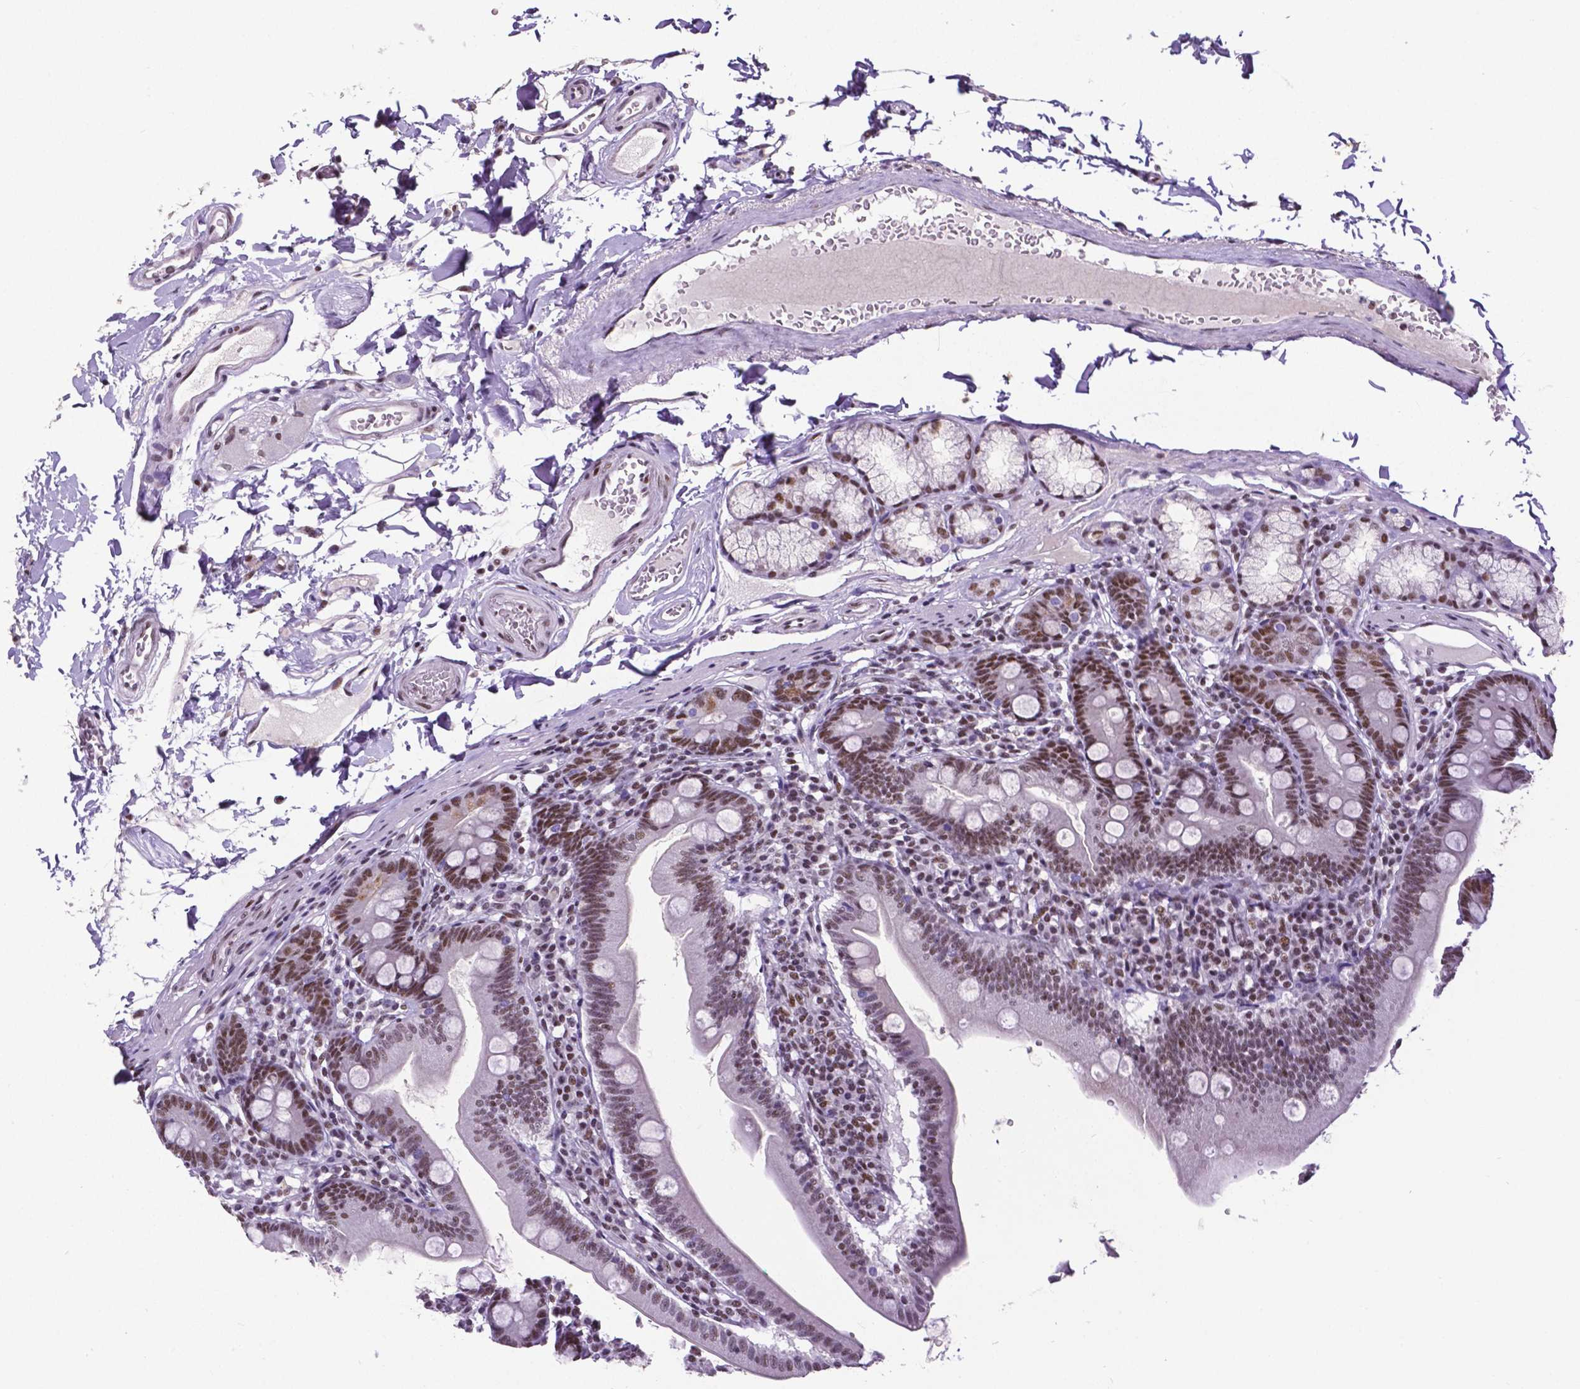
{"staining": {"intensity": "moderate", "quantity": ">75%", "location": "nuclear"}, "tissue": "duodenum", "cell_type": "Glandular cells", "image_type": "normal", "snomed": [{"axis": "morphology", "description": "Normal tissue, NOS"}, {"axis": "topography", "description": "Duodenum"}], "caption": "A high-resolution micrograph shows immunohistochemistry (IHC) staining of normal duodenum, which demonstrates moderate nuclear positivity in approximately >75% of glandular cells.", "gene": "REST", "patient": {"sex": "female", "age": 67}}